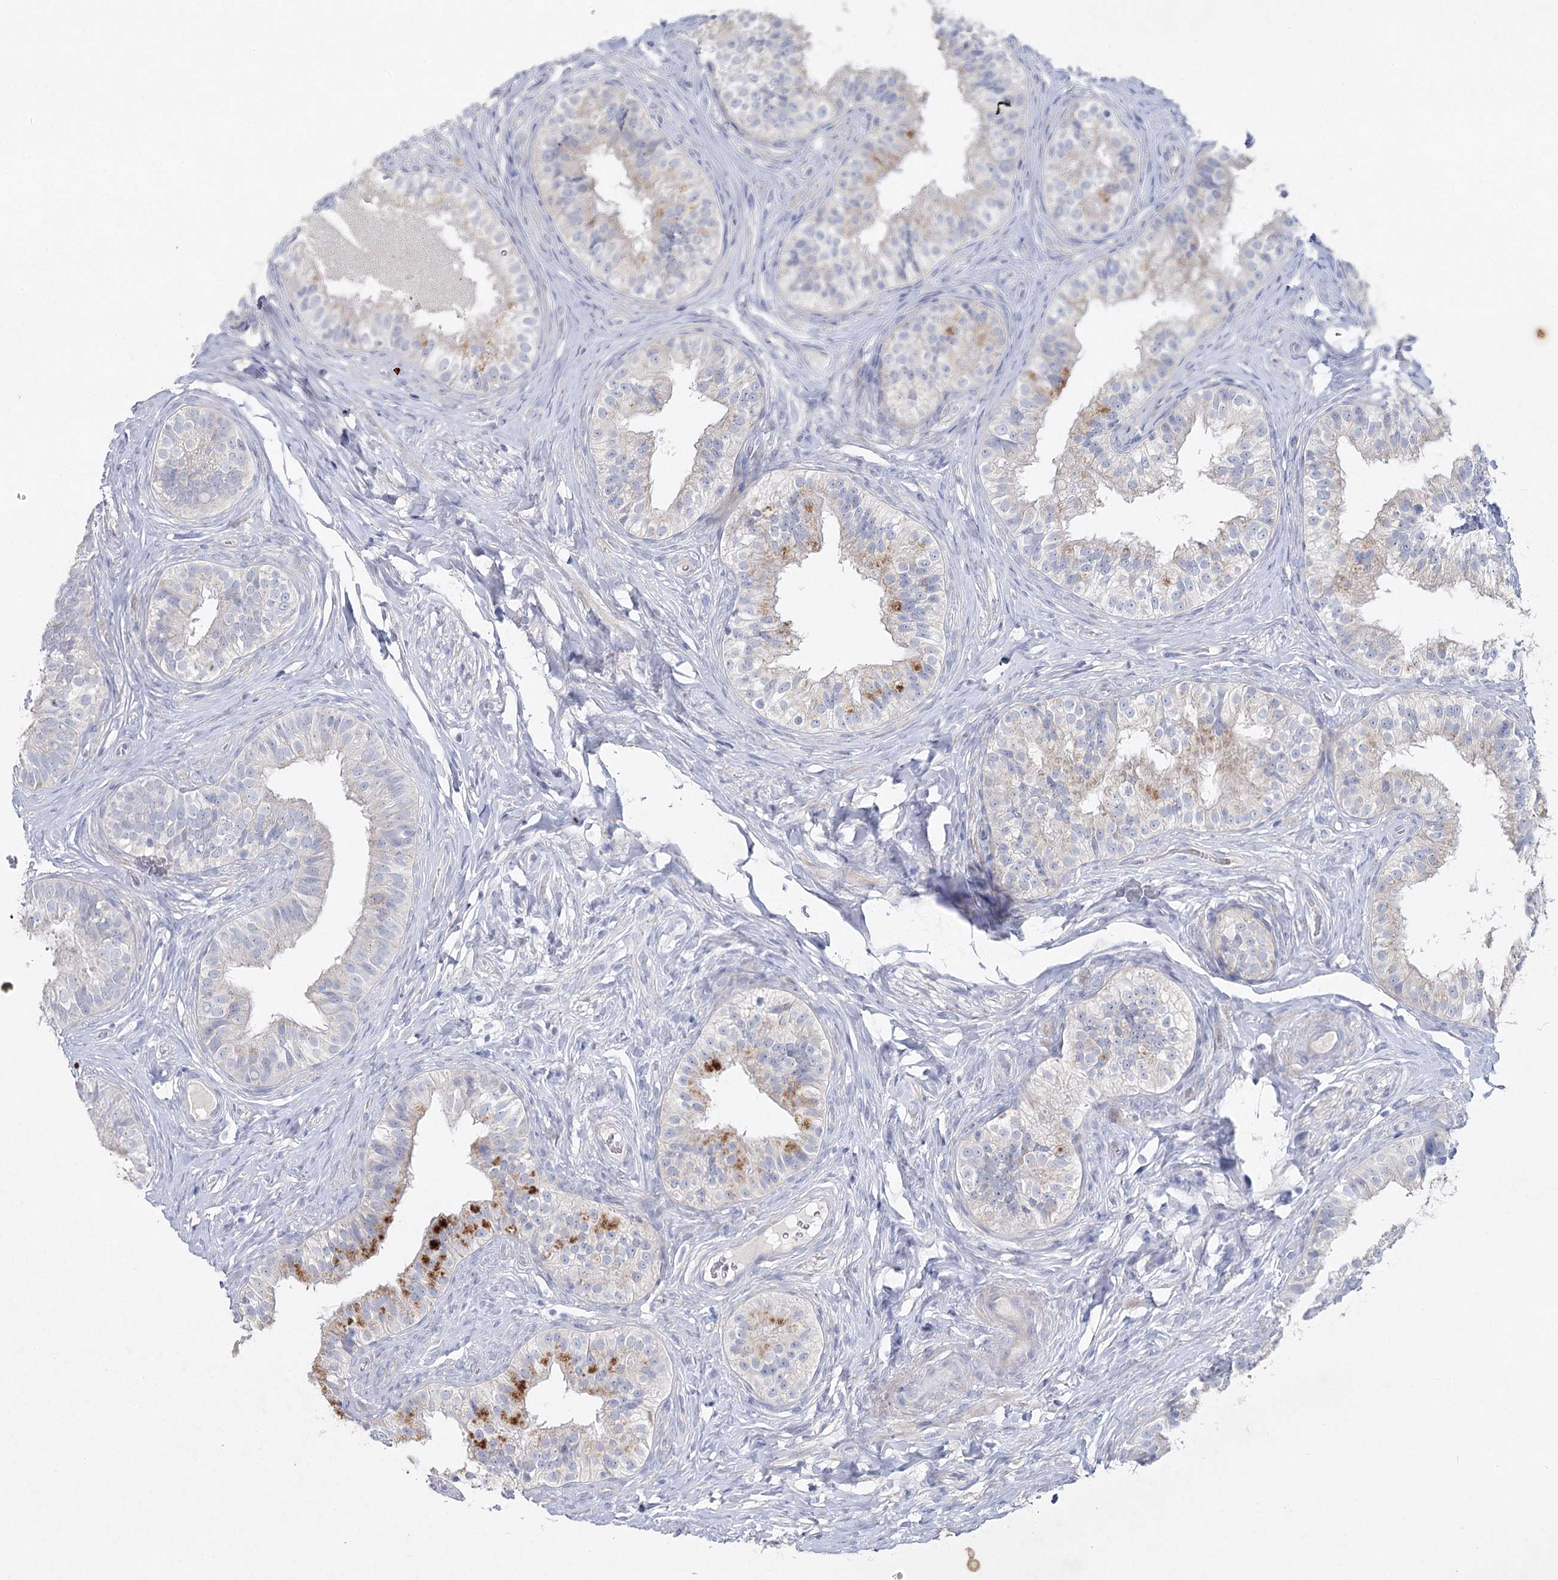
{"staining": {"intensity": "moderate", "quantity": "<25%", "location": "cytoplasmic/membranous"}, "tissue": "epididymis", "cell_type": "Glandular cells", "image_type": "normal", "snomed": [{"axis": "morphology", "description": "Normal tissue, NOS"}, {"axis": "topography", "description": "Epididymis"}], "caption": "The micrograph demonstrates immunohistochemical staining of normal epididymis. There is moderate cytoplasmic/membranous positivity is appreciated in approximately <25% of glandular cells.", "gene": "MAP3K13", "patient": {"sex": "male", "age": 49}}